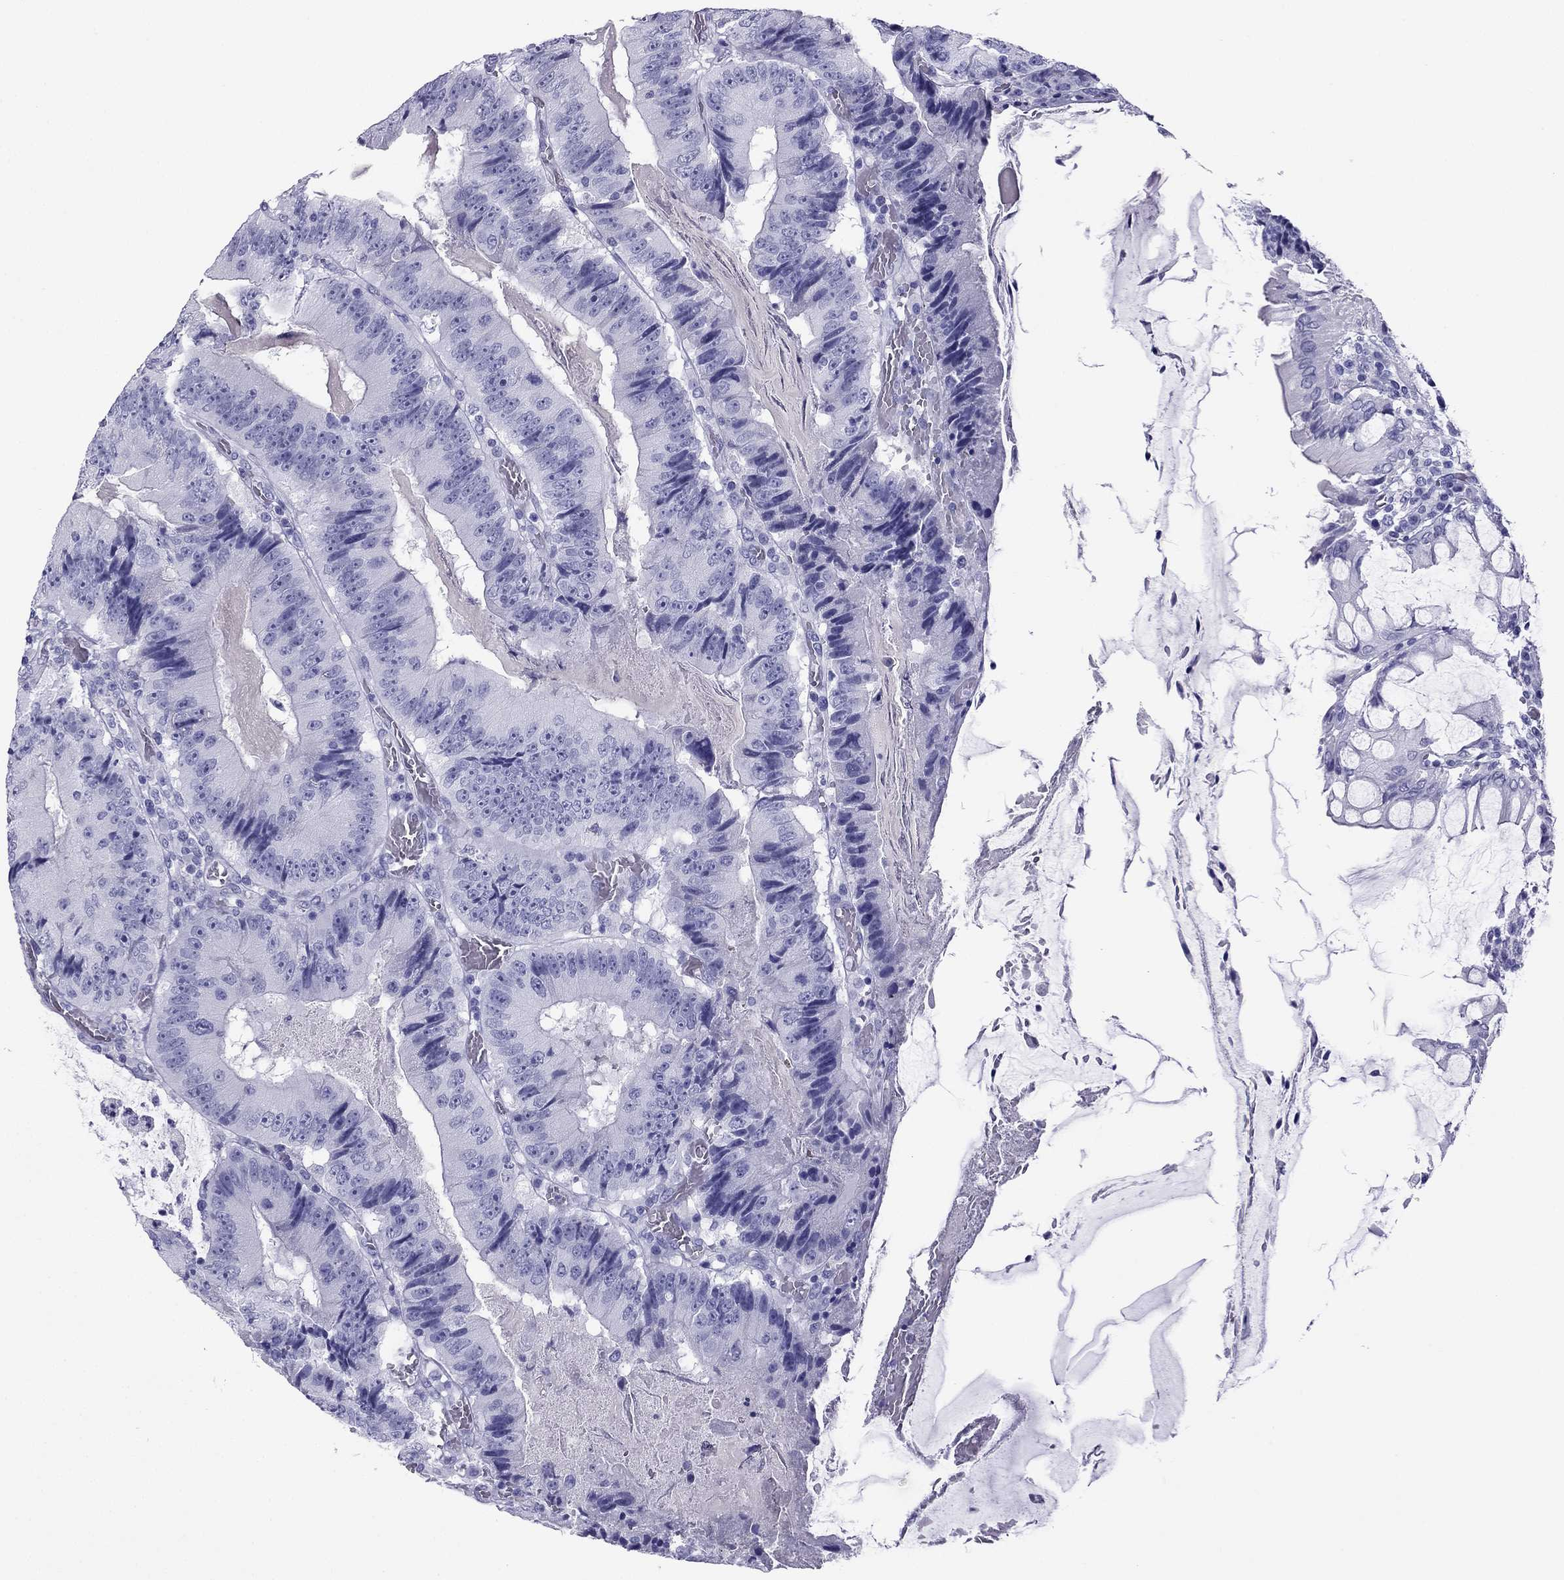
{"staining": {"intensity": "negative", "quantity": "none", "location": "none"}, "tissue": "colorectal cancer", "cell_type": "Tumor cells", "image_type": "cancer", "snomed": [{"axis": "morphology", "description": "Adenocarcinoma, NOS"}, {"axis": "topography", "description": "Colon"}], "caption": "DAB (3,3'-diaminobenzidine) immunohistochemical staining of human colorectal adenocarcinoma exhibits no significant expression in tumor cells.", "gene": "PDE6A", "patient": {"sex": "female", "age": 86}}